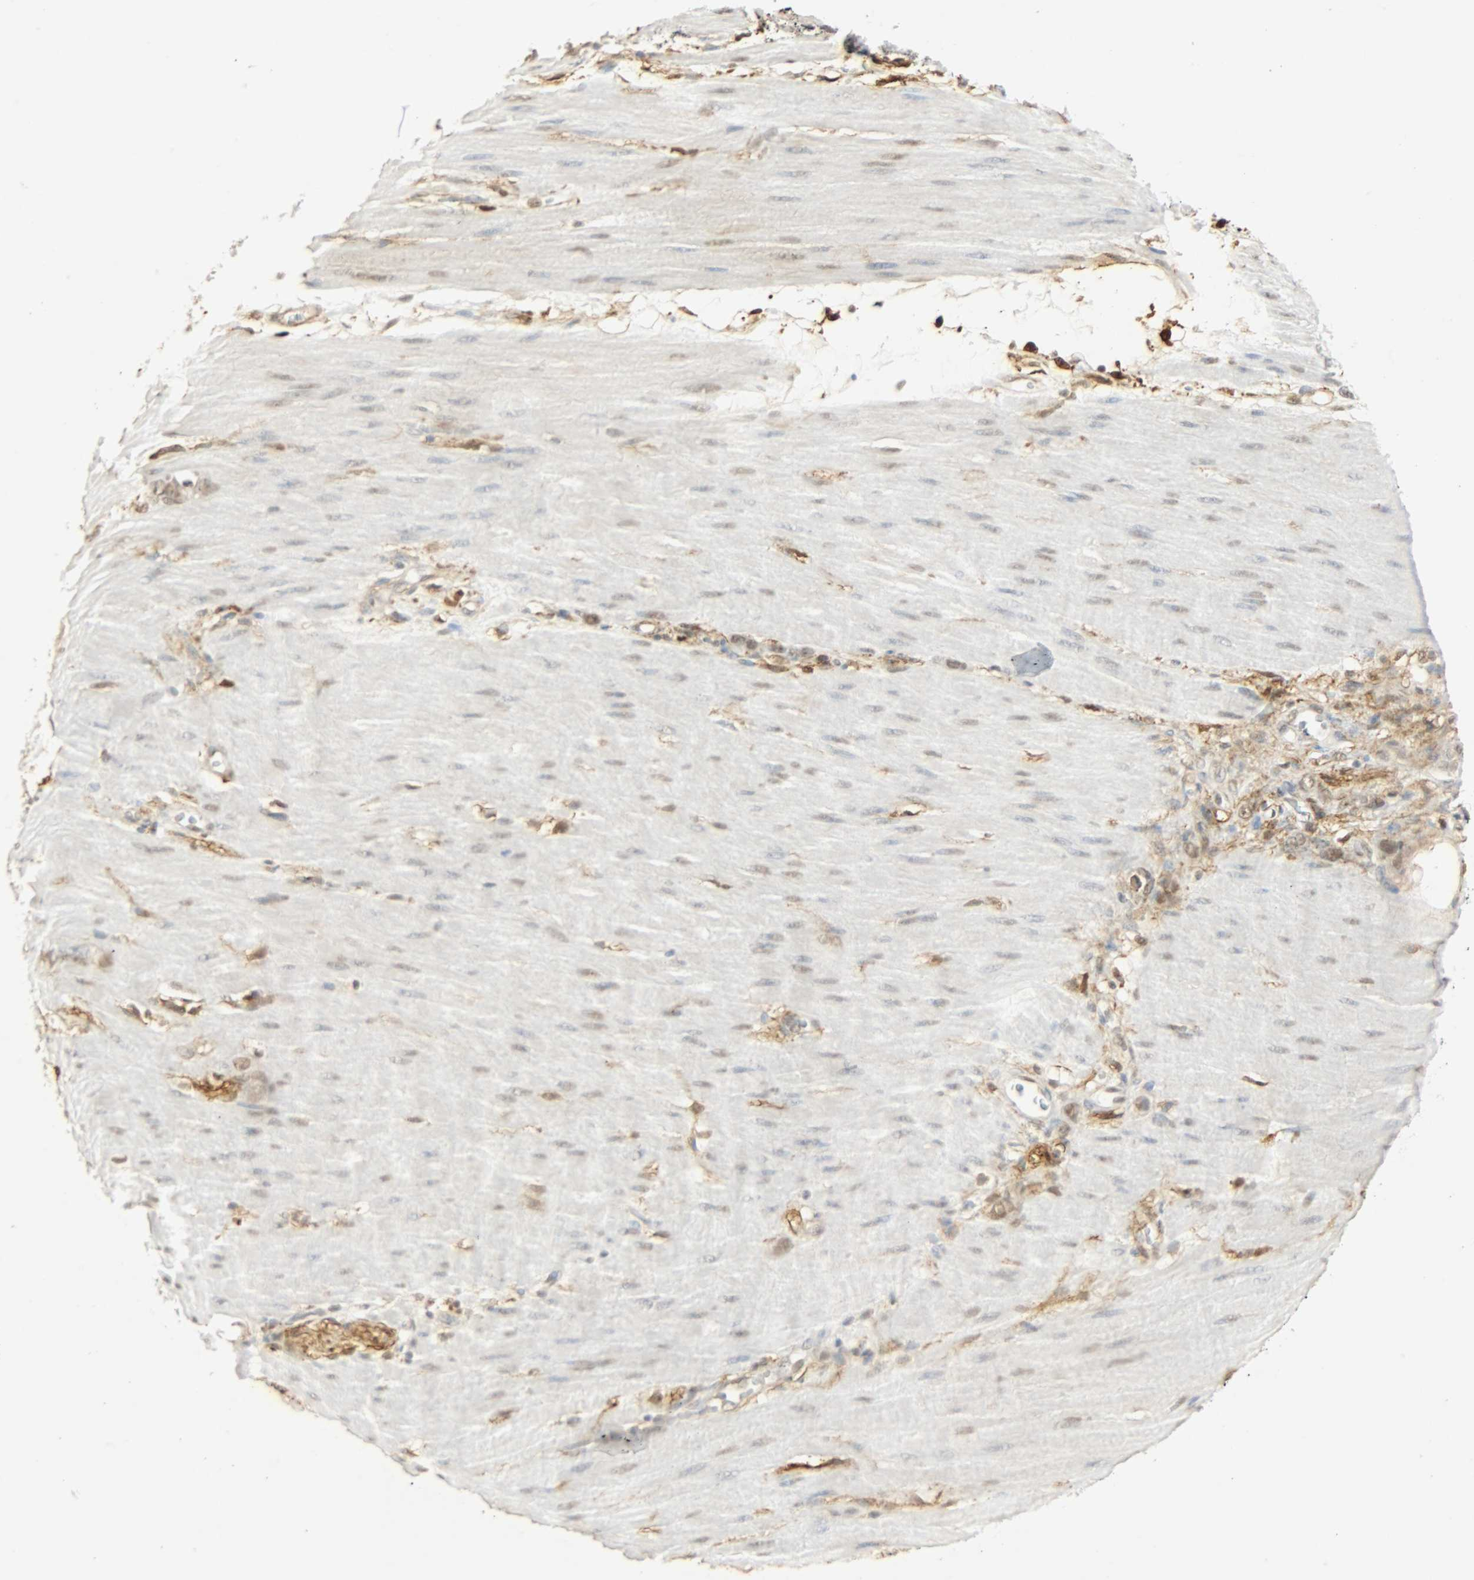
{"staining": {"intensity": "weak", "quantity": "25%-75%", "location": "cytoplasmic/membranous,nuclear"}, "tissue": "stomach cancer", "cell_type": "Tumor cells", "image_type": "cancer", "snomed": [{"axis": "morphology", "description": "Adenocarcinoma, NOS"}, {"axis": "topography", "description": "Stomach"}], "caption": "Stomach adenocarcinoma was stained to show a protein in brown. There is low levels of weak cytoplasmic/membranous and nuclear staining in approximately 25%-75% of tumor cells. (IHC, brightfield microscopy, high magnification).", "gene": "NGFR", "patient": {"sex": "male", "age": 82}}